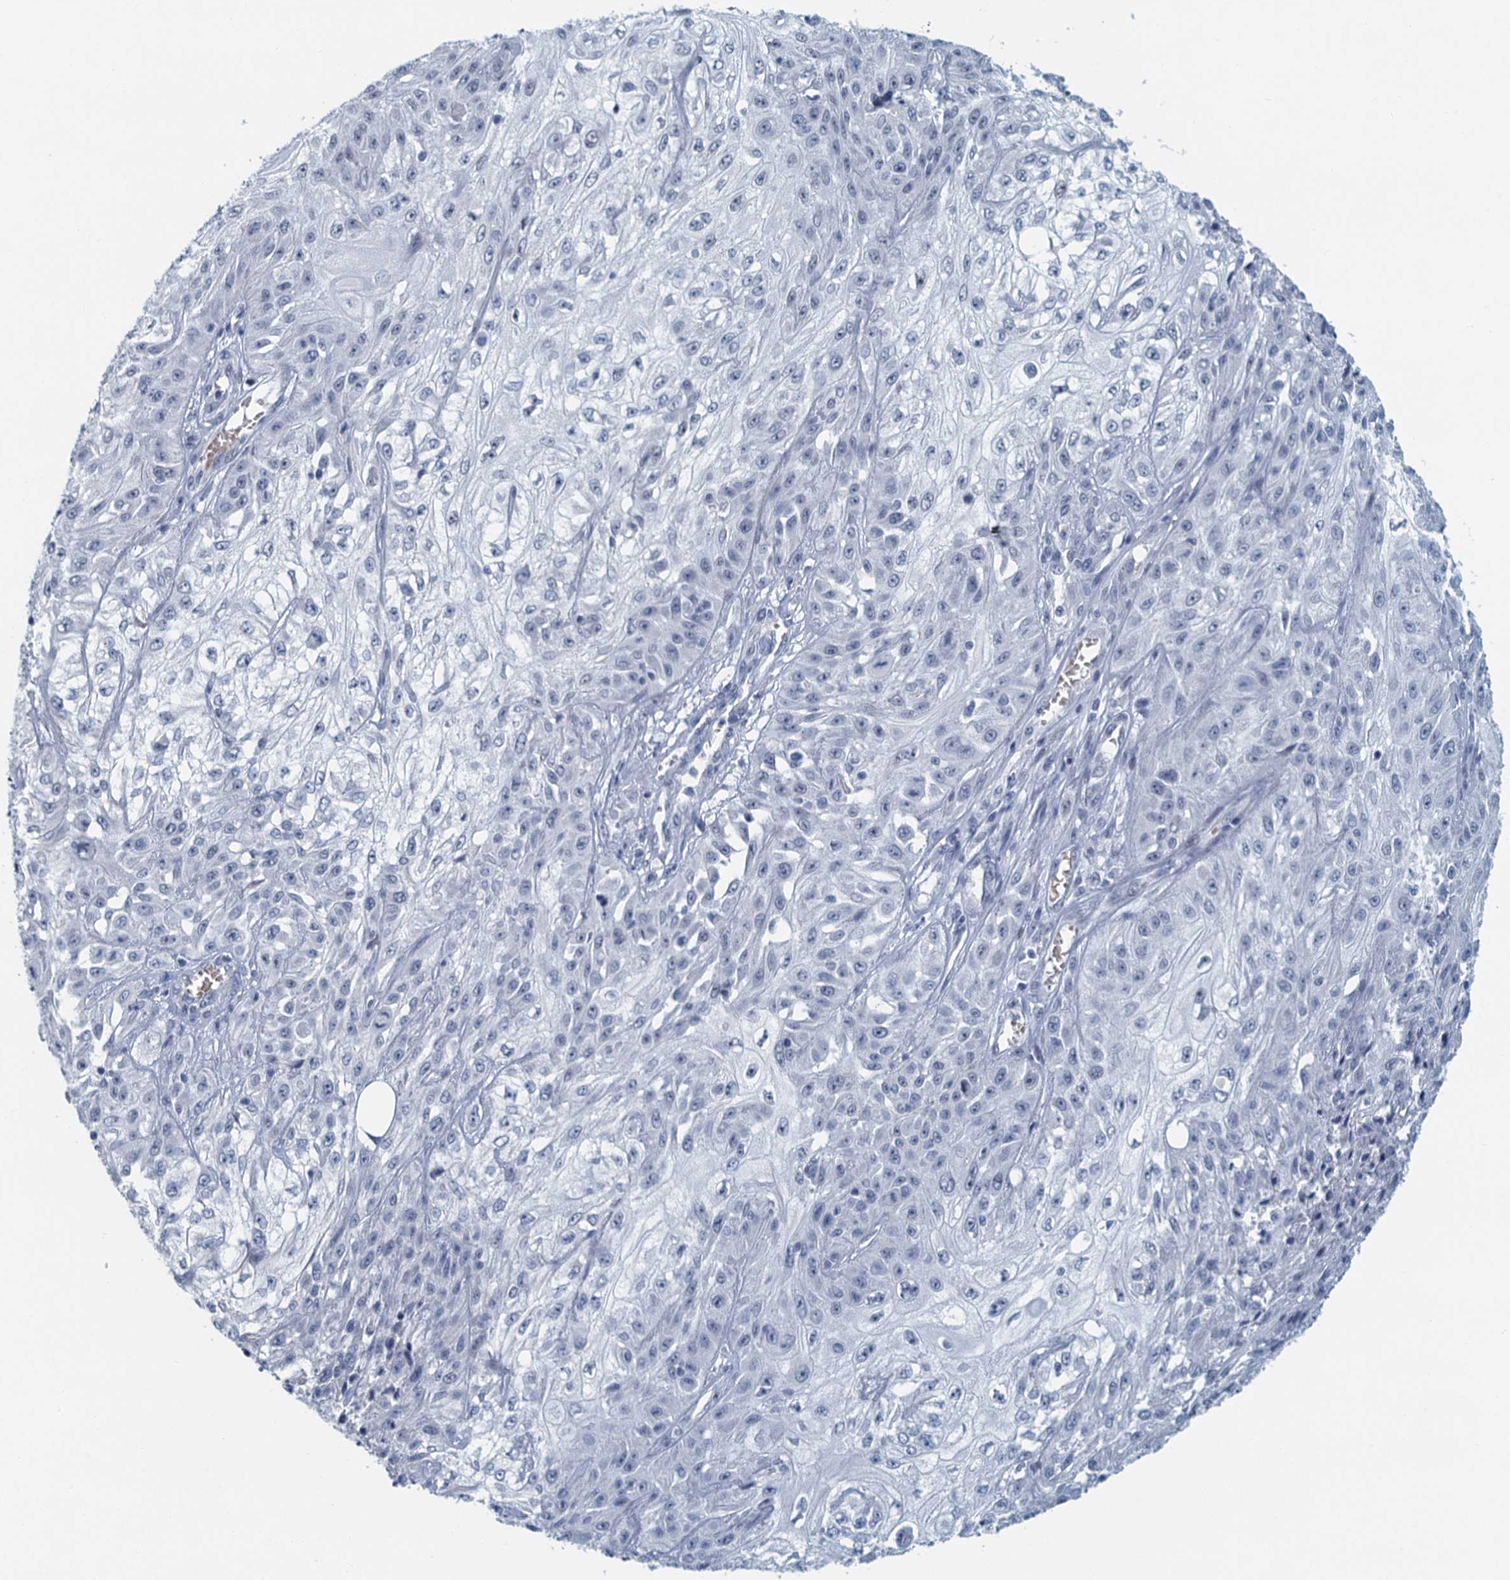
{"staining": {"intensity": "negative", "quantity": "none", "location": "none"}, "tissue": "skin cancer", "cell_type": "Tumor cells", "image_type": "cancer", "snomed": [{"axis": "morphology", "description": "Squamous cell carcinoma, NOS"}, {"axis": "morphology", "description": "Squamous cell carcinoma, metastatic, NOS"}, {"axis": "topography", "description": "Skin"}, {"axis": "topography", "description": "Lymph node"}], "caption": "Immunohistochemical staining of human skin cancer (squamous cell carcinoma) shows no significant expression in tumor cells.", "gene": "TTLL9", "patient": {"sex": "male", "age": 75}}